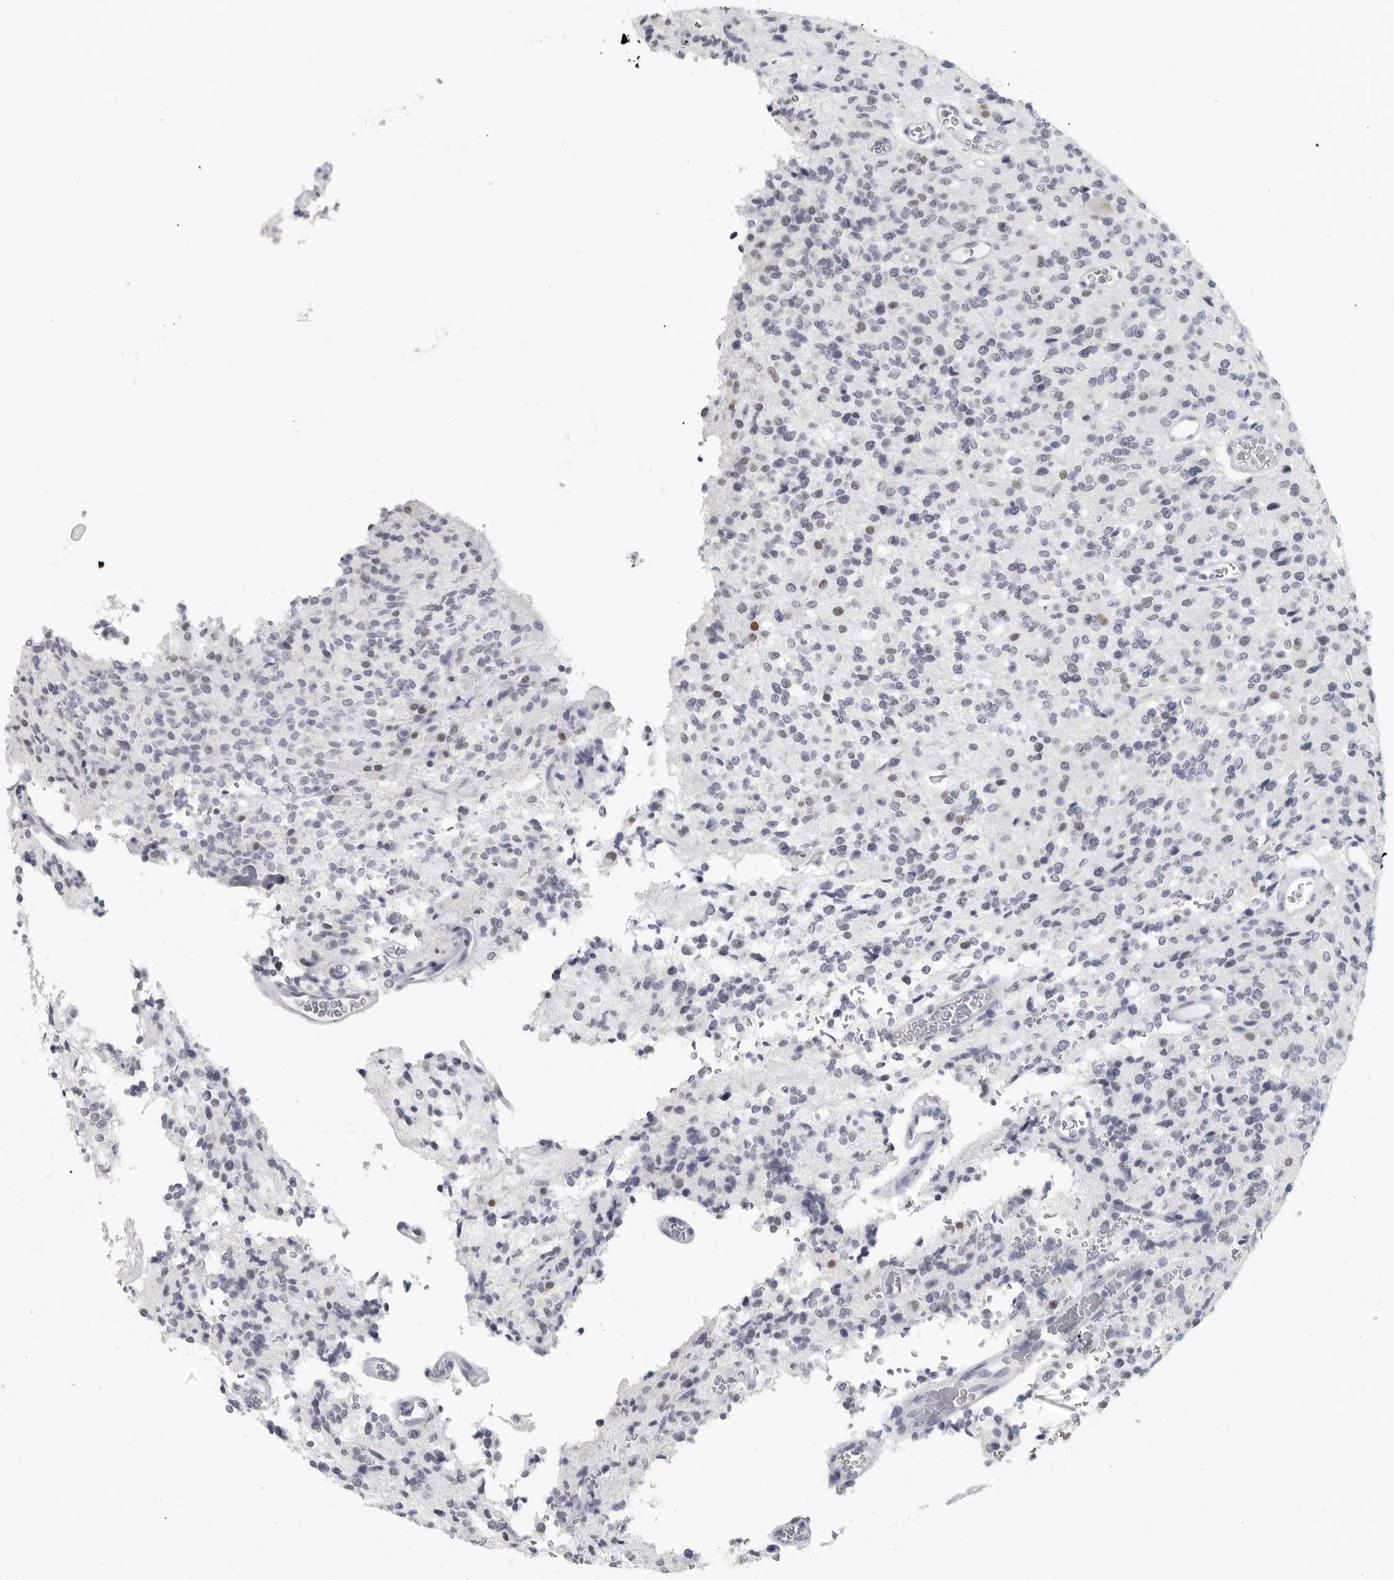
{"staining": {"intensity": "negative", "quantity": "none", "location": "none"}, "tissue": "glioma", "cell_type": "Tumor cells", "image_type": "cancer", "snomed": [{"axis": "morphology", "description": "Glioma, malignant, High grade"}, {"axis": "topography", "description": "Brain"}], "caption": "The photomicrograph reveals no staining of tumor cells in glioma.", "gene": "SATB2", "patient": {"sex": "male", "age": 34}}